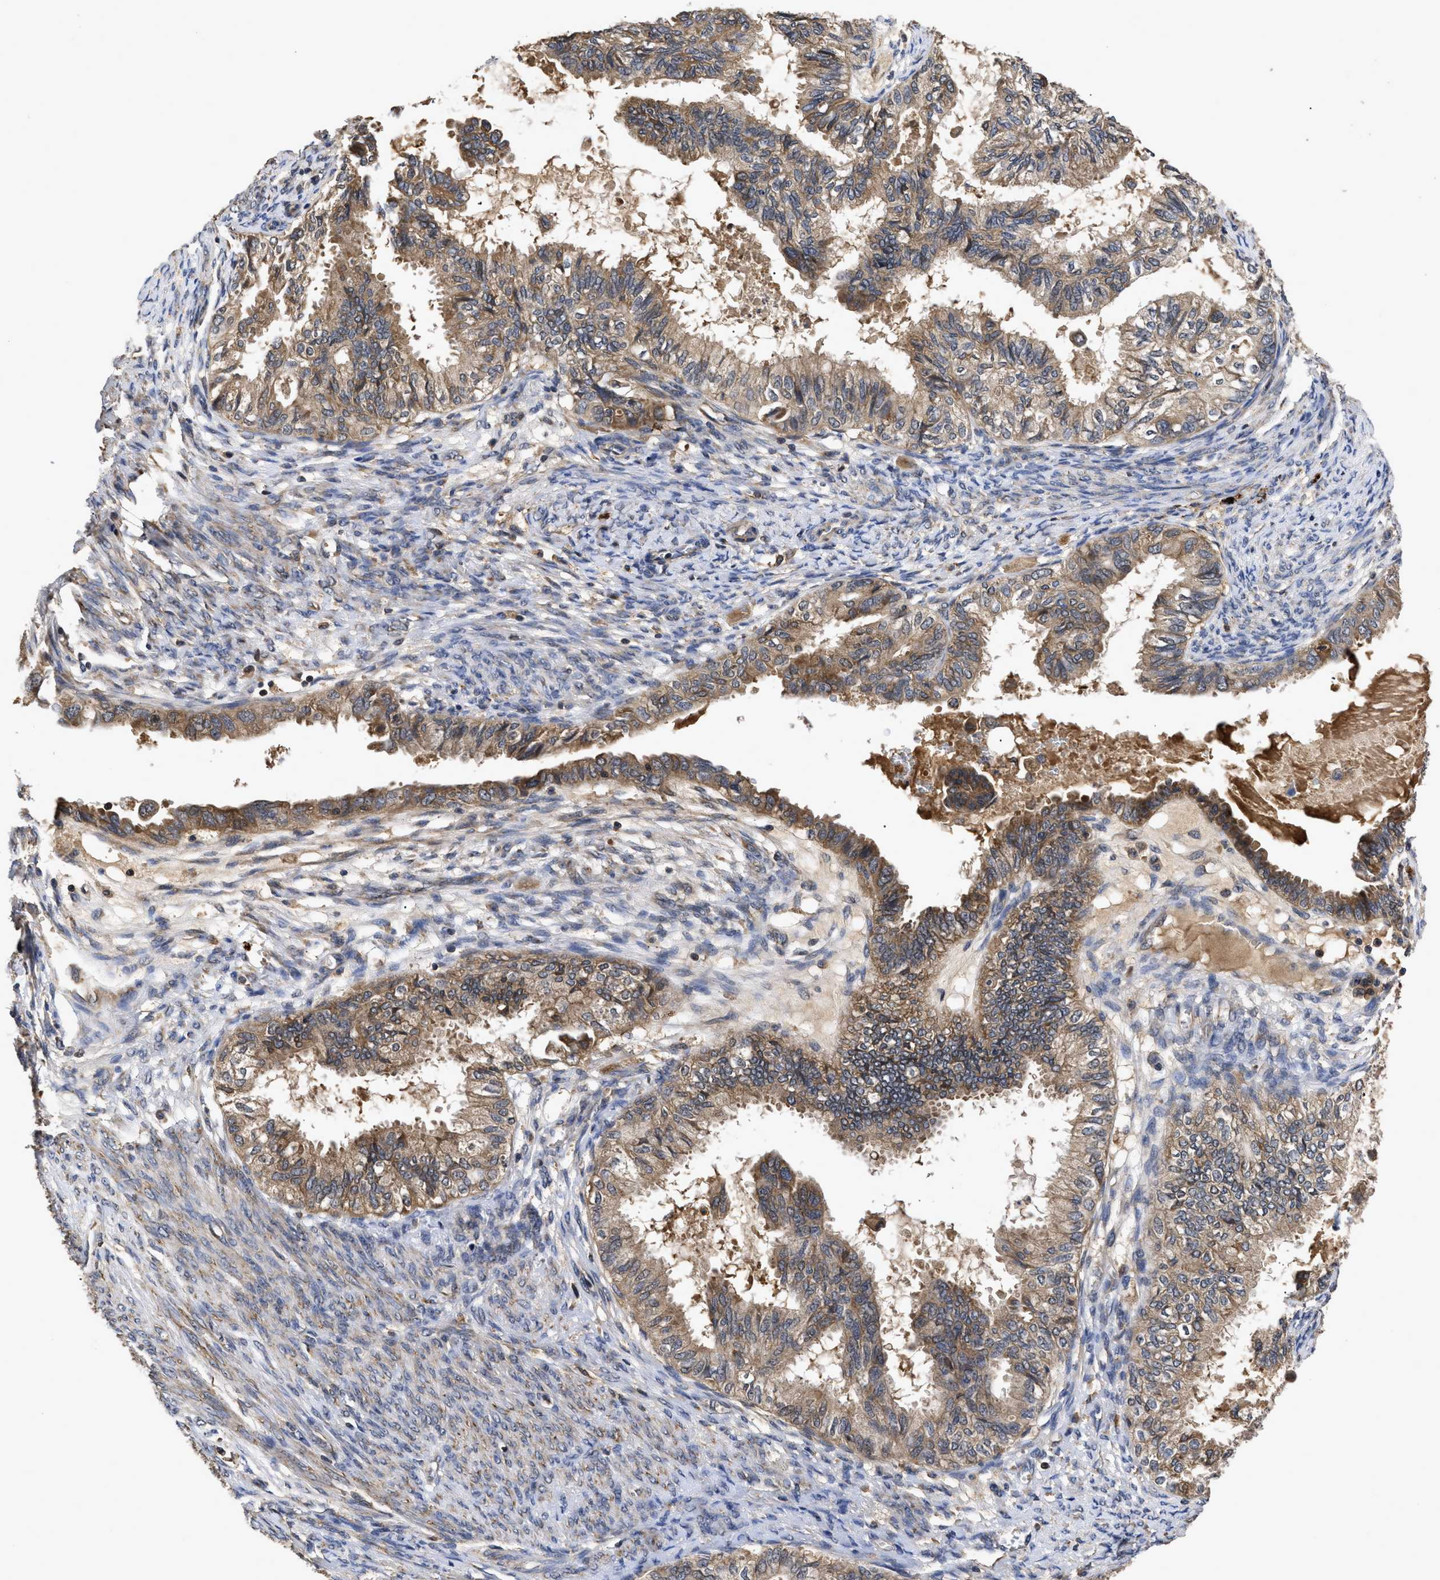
{"staining": {"intensity": "weak", "quantity": ">75%", "location": "cytoplasmic/membranous"}, "tissue": "cervical cancer", "cell_type": "Tumor cells", "image_type": "cancer", "snomed": [{"axis": "morphology", "description": "Normal tissue, NOS"}, {"axis": "morphology", "description": "Adenocarcinoma, NOS"}, {"axis": "topography", "description": "Cervix"}, {"axis": "topography", "description": "Endometrium"}], "caption": "Weak cytoplasmic/membranous positivity is appreciated in approximately >75% of tumor cells in adenocarcinoma (cervical).", "gene": "LRRC3", "patient": {"sex": "female", "age": 86}}